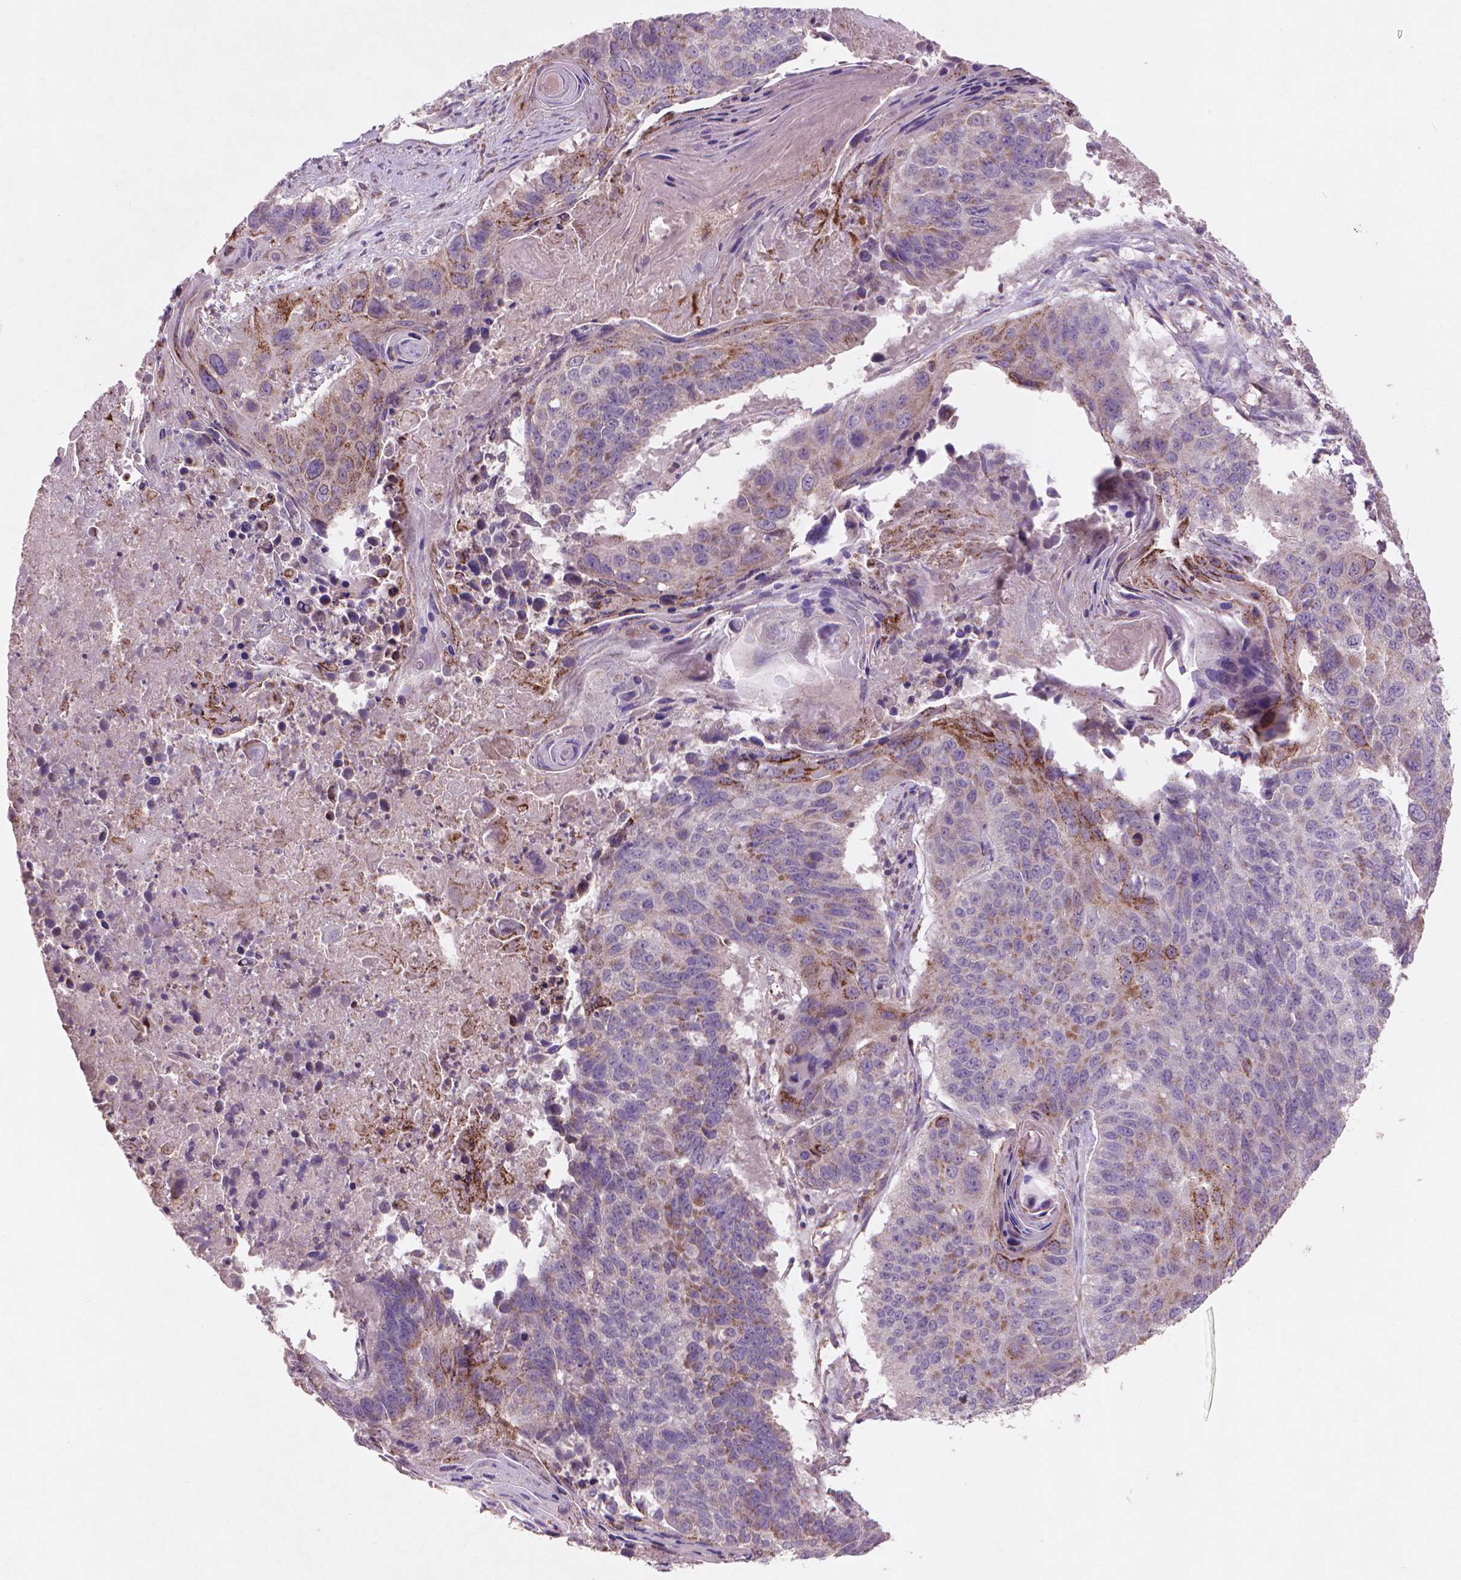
{"staining": {"intensity": "moderate", "quantity": "<25%", "location": "cytoplasmic/membranous"}, "tissue": "lung cancer", "cell_type": "Tumor cells", "image_type": "cancer", "snomed": [{"axis": "morphology", "description": "Squamous cell carcinoma, NOS"}, {"axis": "topography", "description": "Lung"}], "caption": "IHC (DAB (3,3'-diaminobenzidine)) staining of human lung cancer (squamous cell carcinoma) displays moderate cytoplasmic/membranous protein staining in approximately <25% of tumor cells.", "gene": "NLRX1", "patient": {"sex": "male", "age": 73}}